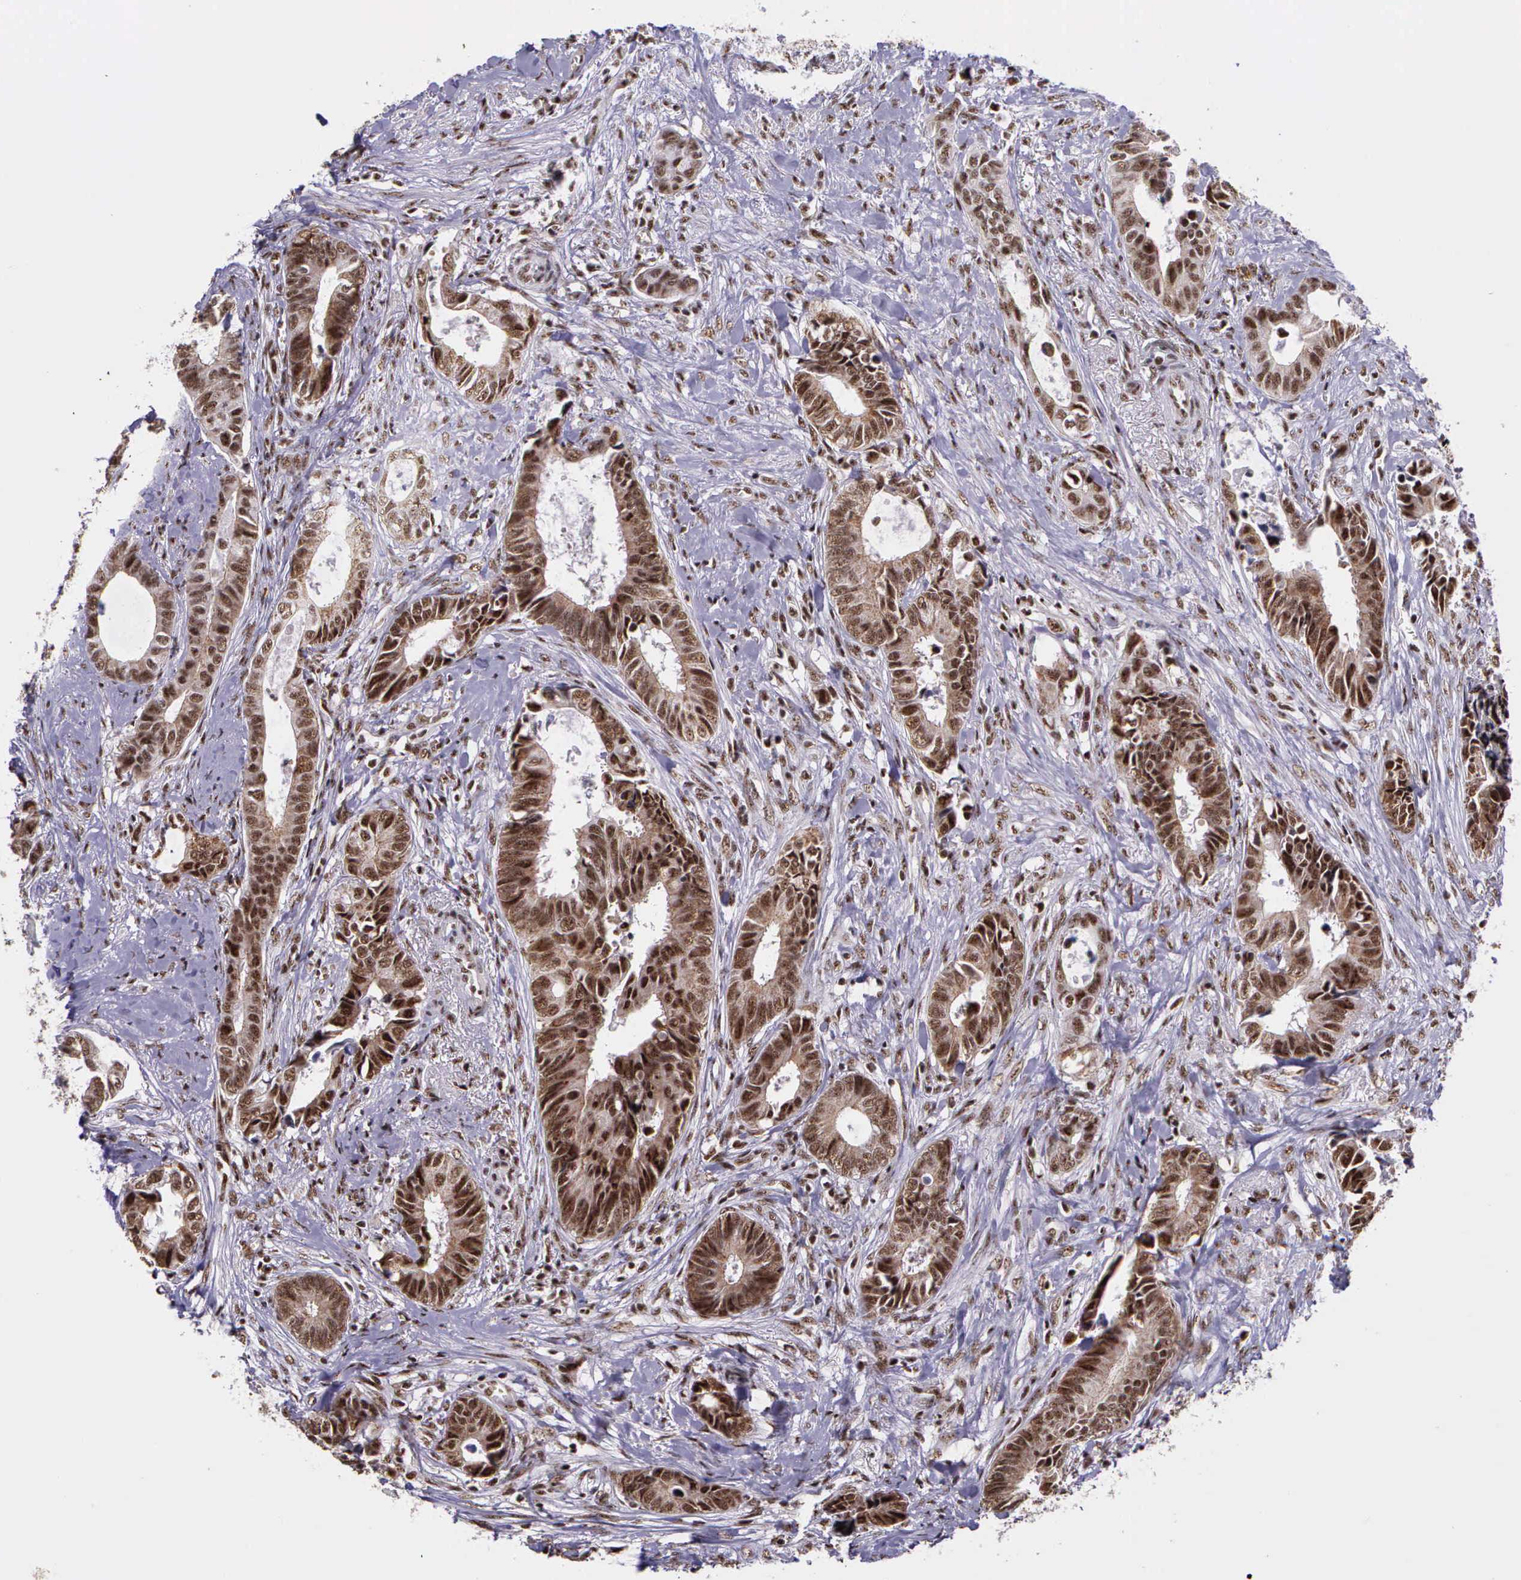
{"staining": {"intensity": "moderate", "quantity": ">75%", "location": "cytoplasmic/membranous,nuclear"}, "tissue": "colorectal cancer", "cell_type": "Tumor cells", "image_type": "cancer", "snomed": [{"axis": "morphology", "description": "Adenocarcinoma, NOS"}, {"axis": "topography", "description": "Rectum"}], "caption": "High-power microscopy captured an immunohistochemistry photomicrograph of adenocarcinoma (colorectal), revealing moderate cytoplasmic/membranous and nuclear positivity in approximately >75% of tumor cells.", "gene": "FAM47A", "patient": {"sex": "female", "age": 98}}